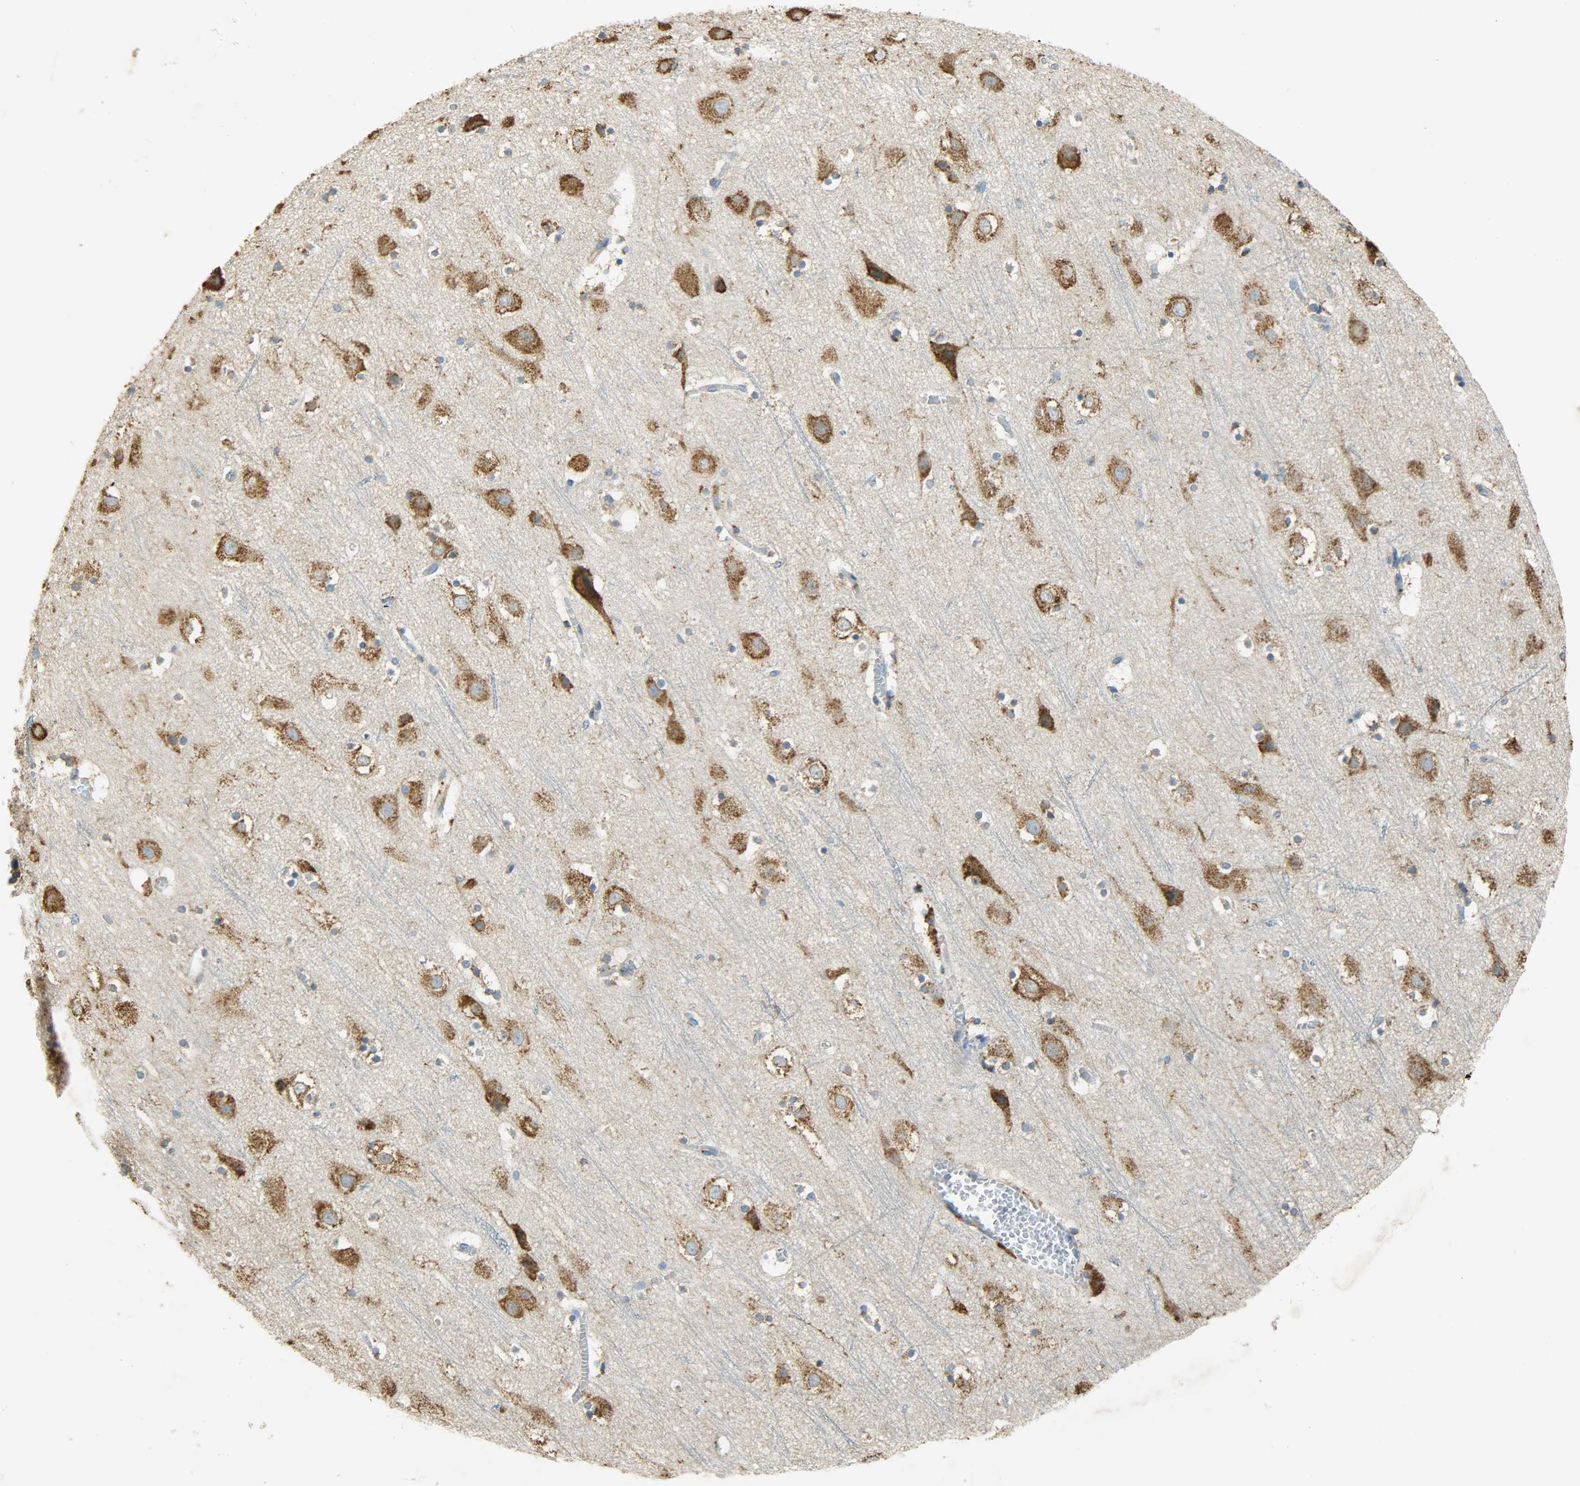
{"staining": {"intensity": "moderate", "quantity": "25%-75%", "location": "cytoplasmic/membranous"}, "tissue": "cerebral cortex", "cell_type": "Endothelial cells", "image_type": "normal", "snomed": [{"axis": "morphology", "description": "Normal tissue, NOS"}, {"axis": "topography", "description": "Cerebral cortex"}], "caption": "Protein staining displays moderate cytoplasmic/membranous expression in approximately 25%-75% of endothelial cells in unremarkable cerebral cortex.", "gene": "HSPA5", "patient": {"sex": "male", "age": 45}}